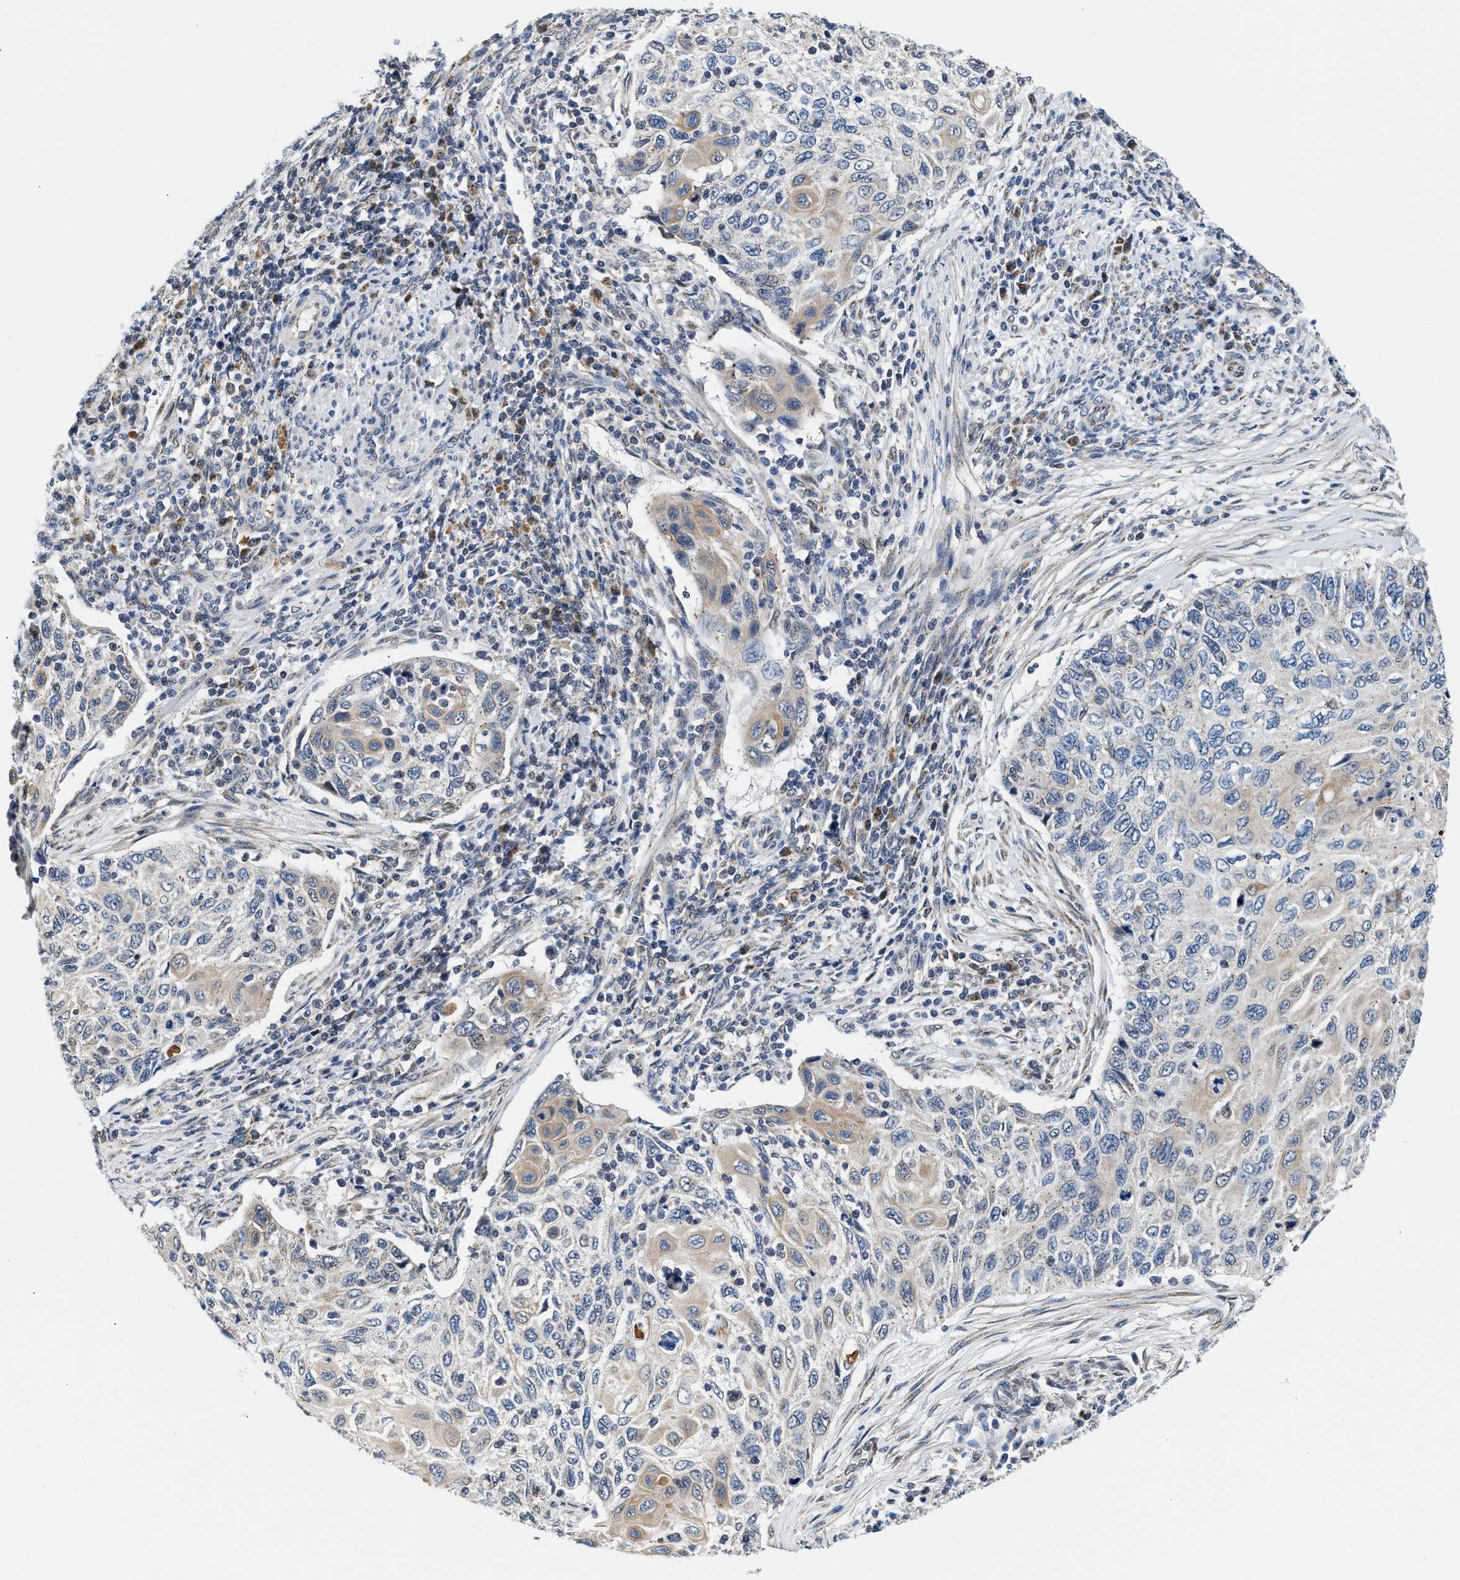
{"staining": {"intensity": "weak", "quantity": "<25%", "location": "cytoplasmic/membranous"}, "tissue": "cervical cancer", "cell_type": "Tumor cells", "image_type": "cancer", "snomed": [{"axis": "morphology", "description": "Squamous cell carcinoma, NOS"}, {"axis": "topography", "description": "Cervix"}], "caption": "DAB (3,3'-diaminobenzidine) immunohistochemical staining of squamous cell carcinoma (cervical) exhibits no significant staining in tumor cells.", "gene": "KCNMB2", "patient": {"sex": "female", "age": 70}}